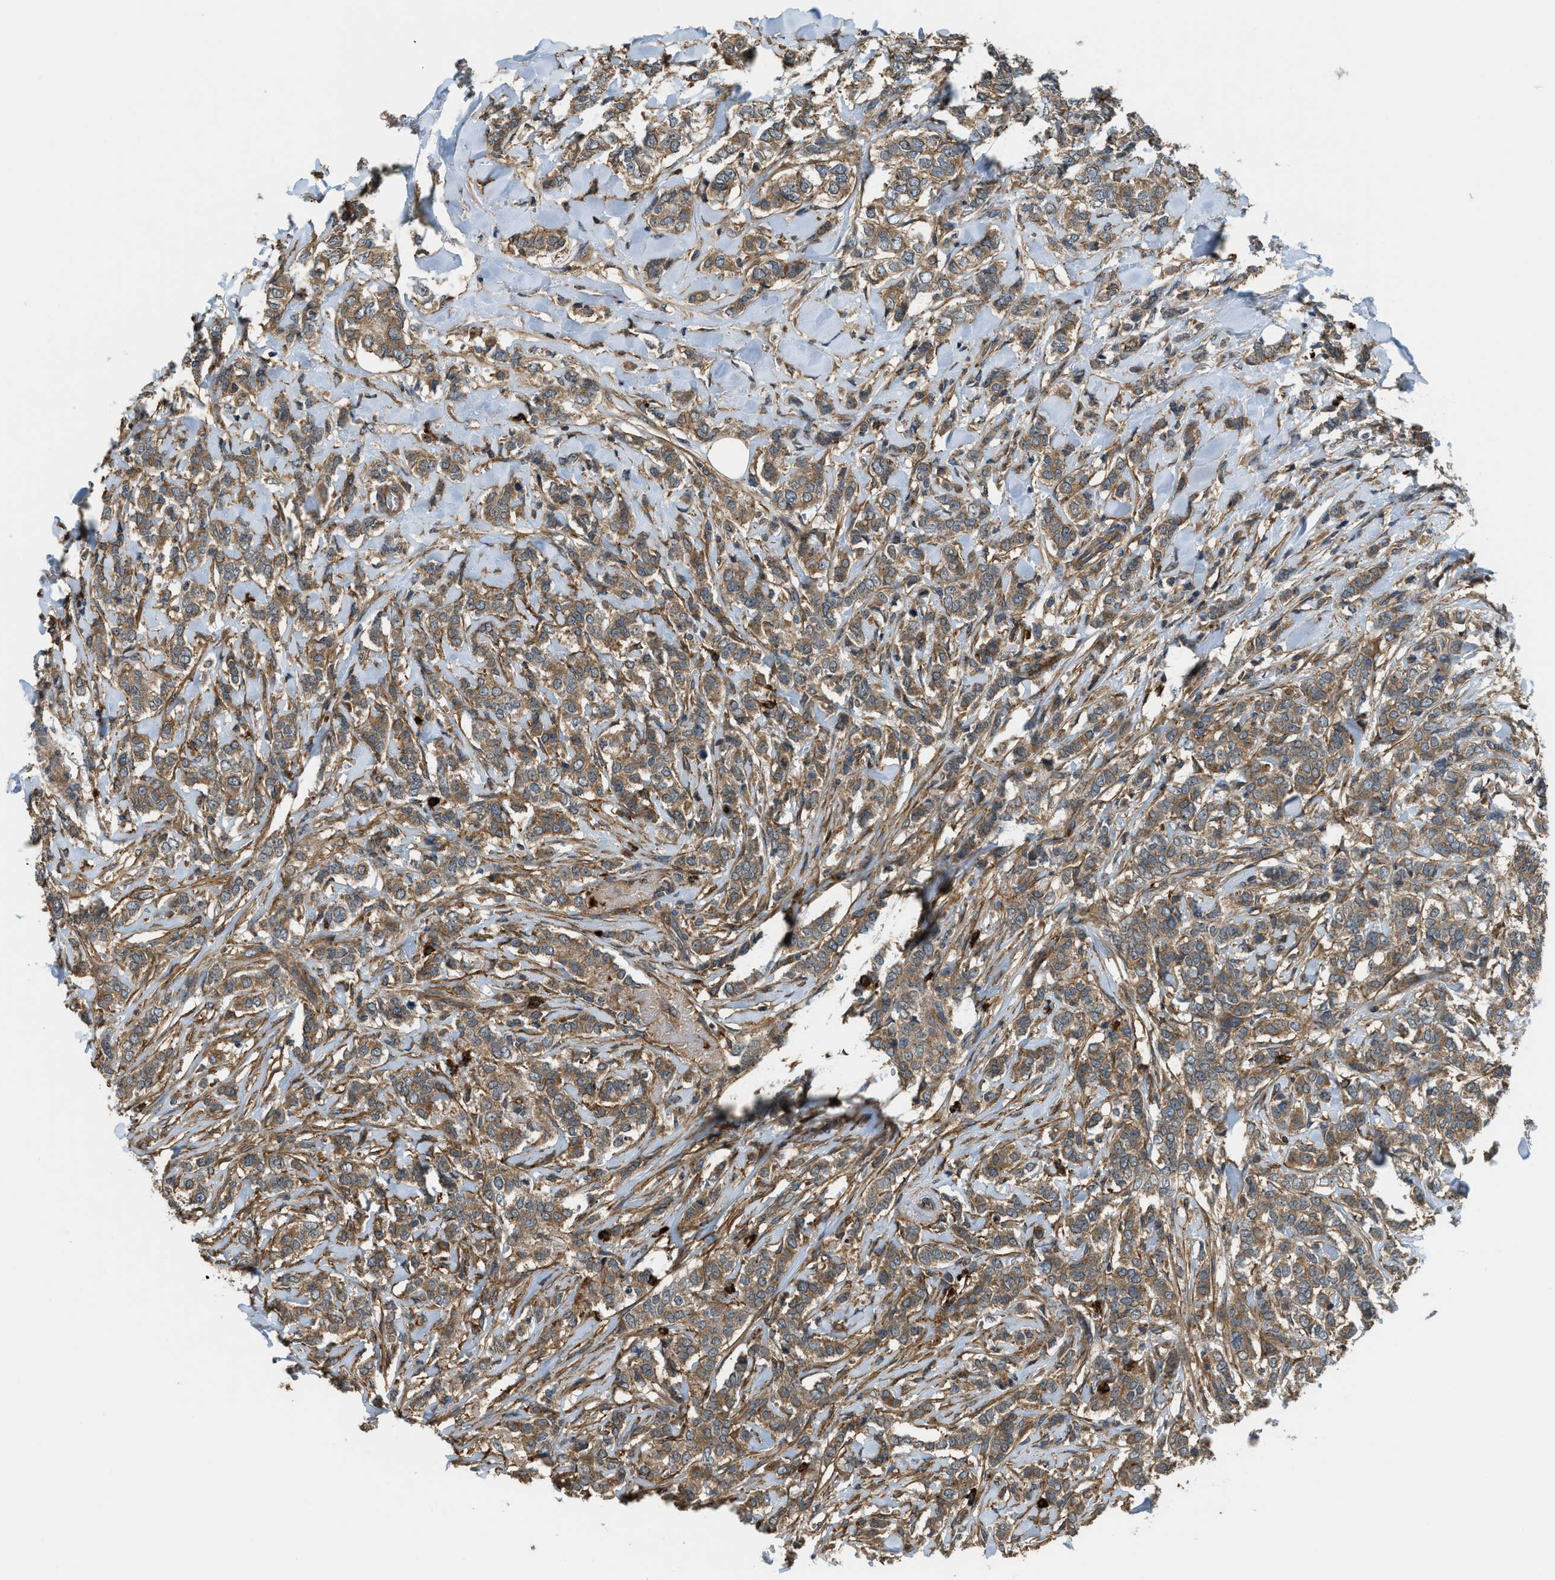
{"staining": {"intensity": "moderate", "quantity": ">75%", "location": "cytoplasmic/membranous"}, "tissue": "breast cancer", "cell_type": "Tumor cells", "image_type": "cancer", "snomed": [{"axis": "morphology", "description": "Lobular carcinoma"}, {"axis": "topography", "description": "Skin"}, {"axis": "topography", "description": "Breast"}], "caption": "A brown stain highlights moderate cytoplasmic/membranous expression of a protein in breast lobular carcinoma tumor cells.", "gene": "BAG4", "patient": {"sex": "female", "age": 46}}